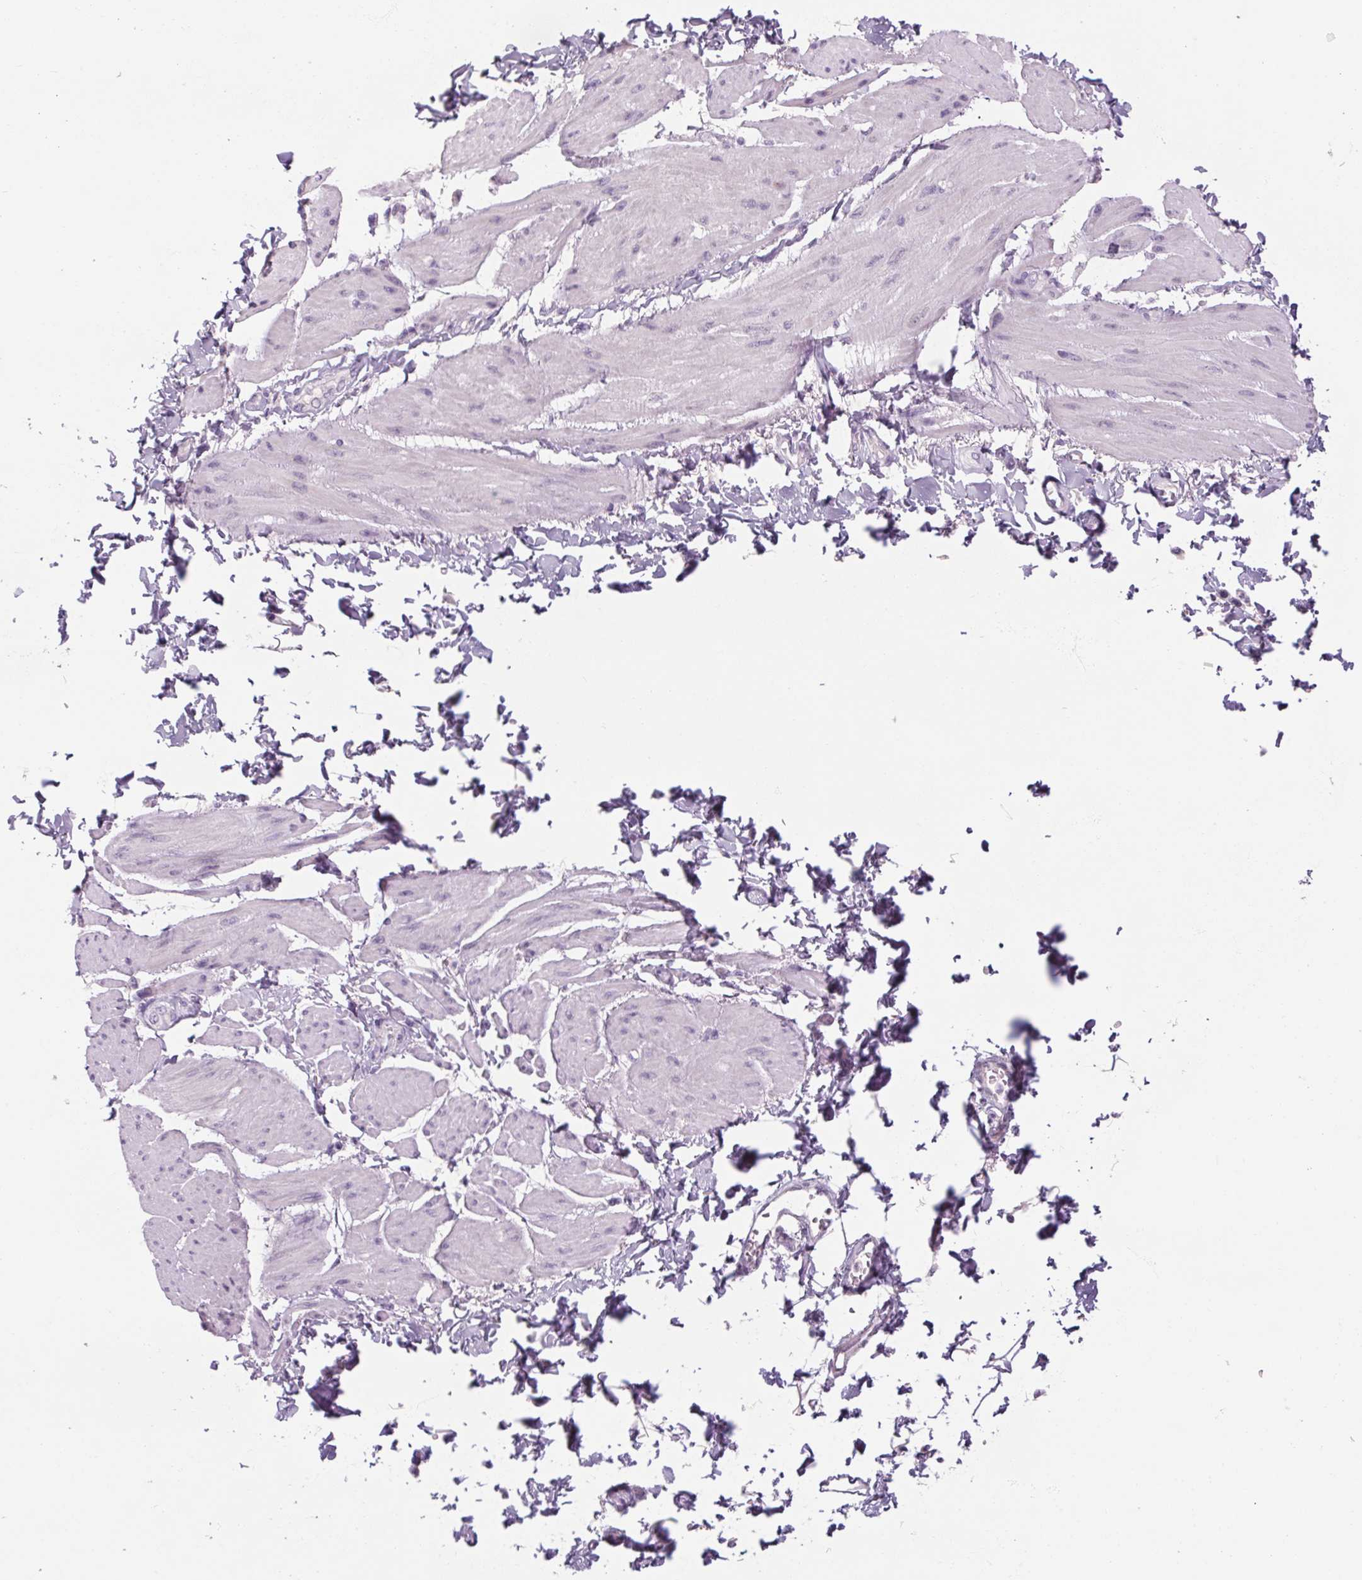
{"staining": {"intensity": "negative", "quantity": "none", "location": "none"}, "tissue": "adipose tissue", "cell_type": "Adipocytes", "image_type": "normal", "snomed": [{"axis": "morphology", "description": "Normal tissue, NOS"}, {"axis": "topography", "description": "Prostate"}, {"axis": "topography", "description": "Peripheral nerve tissue"}], "caption": "The photomicrograph exhibits no significant staining in adipocytes of adipose tissue.", "gene": "RPTN", "patient": {"sex": "male", "age": 55}}